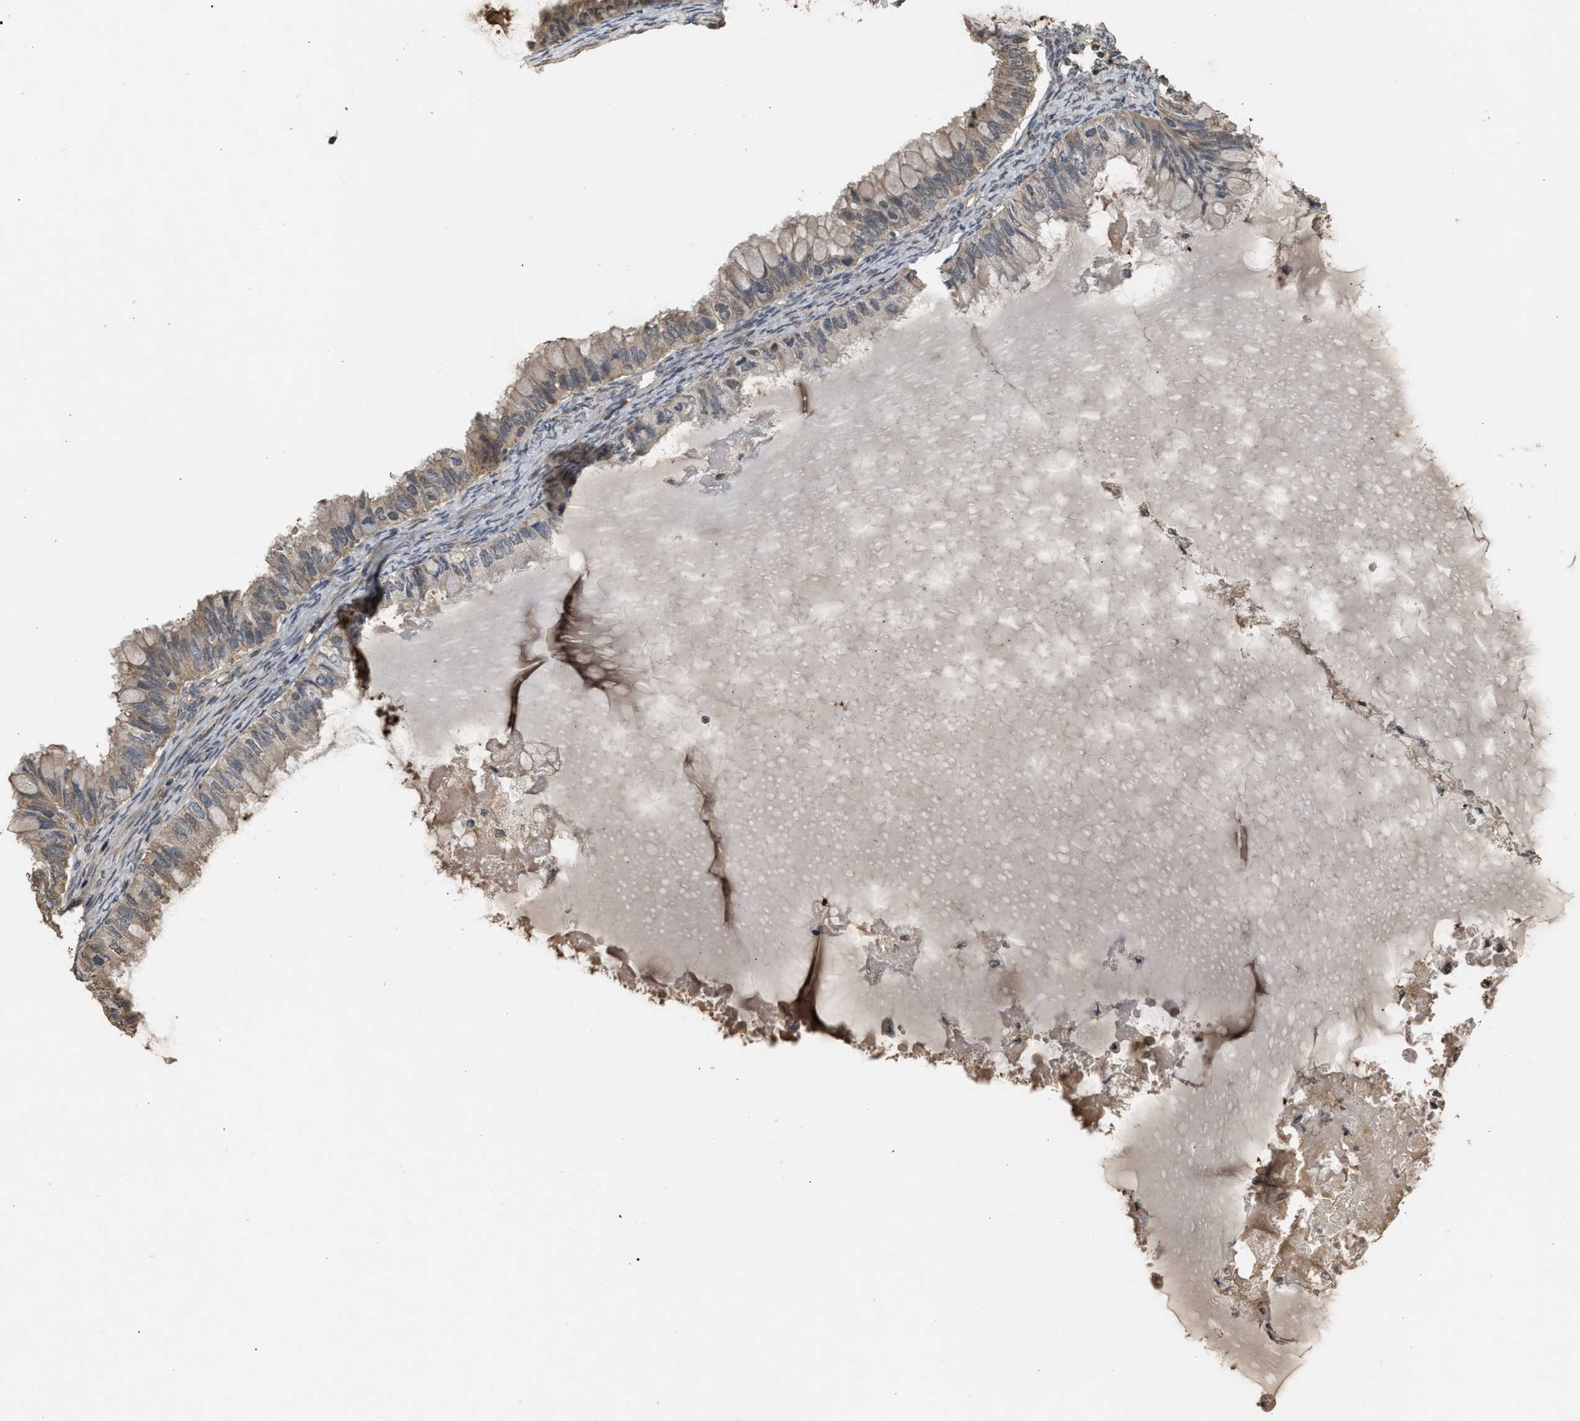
{"staining": {"intensity": "weak", "quantity": "<25%", "location": "cytoplasmic/membranous"}, "tissue": "ovarian cancer", "cell_type": "Tumor cells", "image_type": "cancer", "snomed": [{"axis": "morphology", "description": "Cystadenocarcinoma, mucinous, NOS"}, {"axis": "topography", "description": "Ovary"}], "caption": "DAB (3,3'-diaminobenzidine) immunohistochemical staining of human mucinous cystadenocarcinoma (ovarian) shows no significant expression in tumor cells.", "gene": "ARHGDIA", "patient": {"sex": "female", "age": 80}}